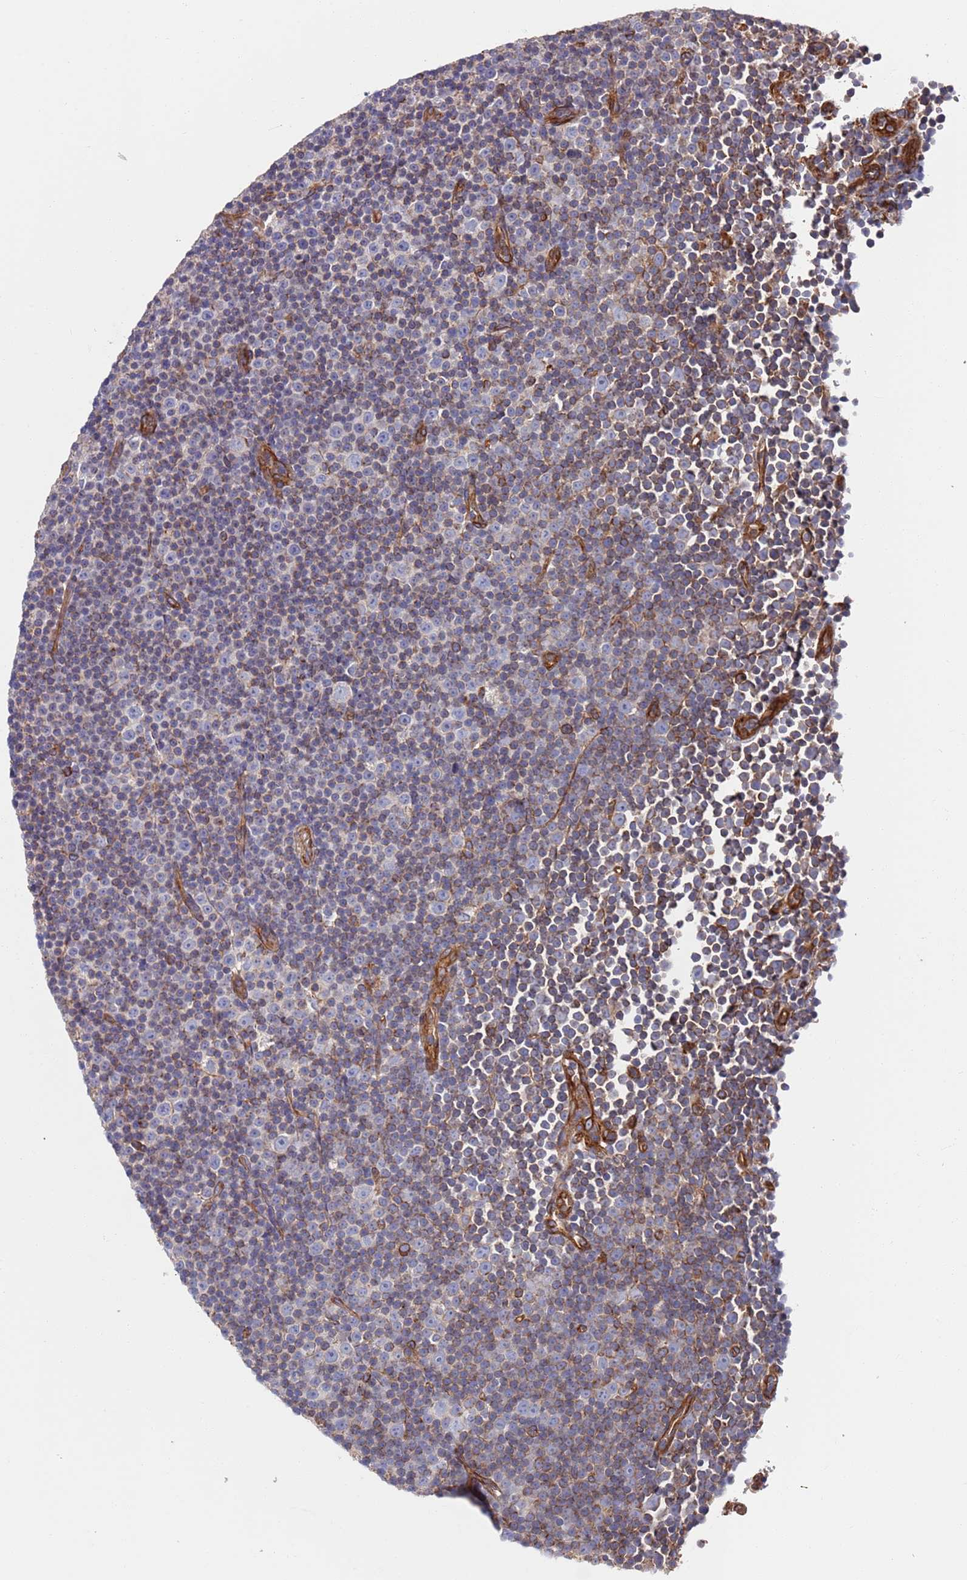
{"staining": {"intensity": "negative", "quantity": "none", "location": "none"}, "tissue": "lymphoma", "cell_type": "Tumor cells", "image_type": "cancer", "snomed": [{"axis": "morphology", "description": "Malignant lymphoma, non-Hodgkin's type, Low grade"}, {"axis": "topography", "description": "Lymph node"}], "caption": "IHC of malignant lymphoma, non-Hodgkin's type (low-grade) reveals no positivity in tumor cells. (Stains: DAB immunohistochemistry with hematoxylin counter stain, Microscopy: brightfield microscopy at high magnification).", "gene": "JAKMIP2", "patient": {"sex": "female", "age": 67}}